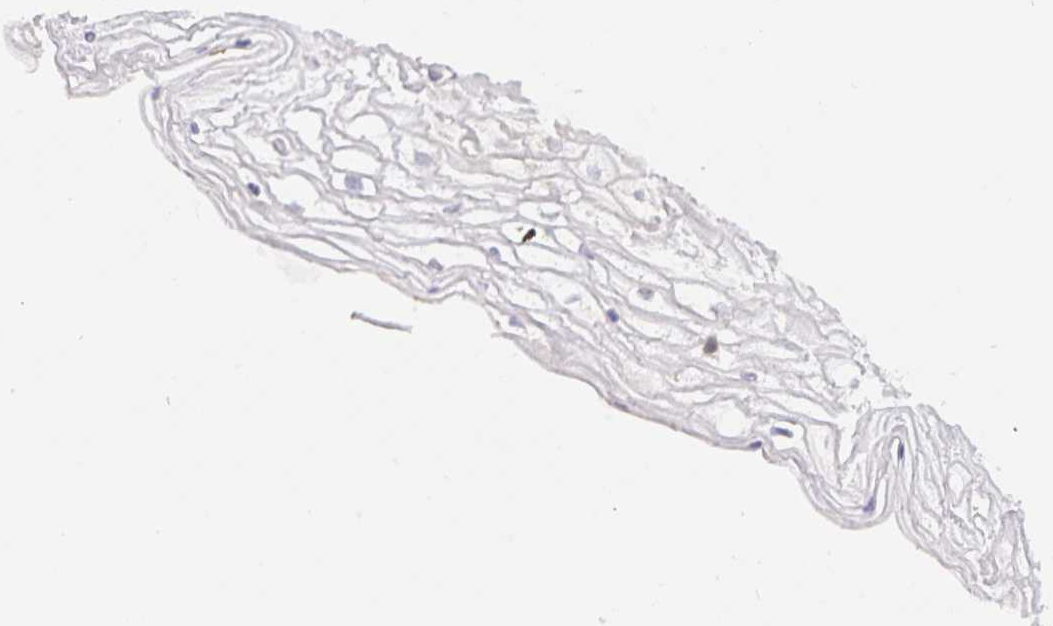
{"staining": {"intensity": "weak", "quantity": "<25%", "location": "cytoplasmic/membranous"}, "tissue": "cervix", "cell_type": "Glandular cells", "image_type": "normal", "snomed": [{"axis": "morphology", "description": "Normal tissue, NOS"}, {"axis": "topography", "description": "Cervix"}], "caption": "Micrograph shows no significant protein staining in glandular cells of unremarkable cervix. (Stains: DAB (3,3'-diaminobenzidine) IHC with hematoxylin counter stain, Microscopy: brightfield microscopy at high magnification).", "gene": "ZDHHC11B", "patient": {"sex": "female", "age": 36}}